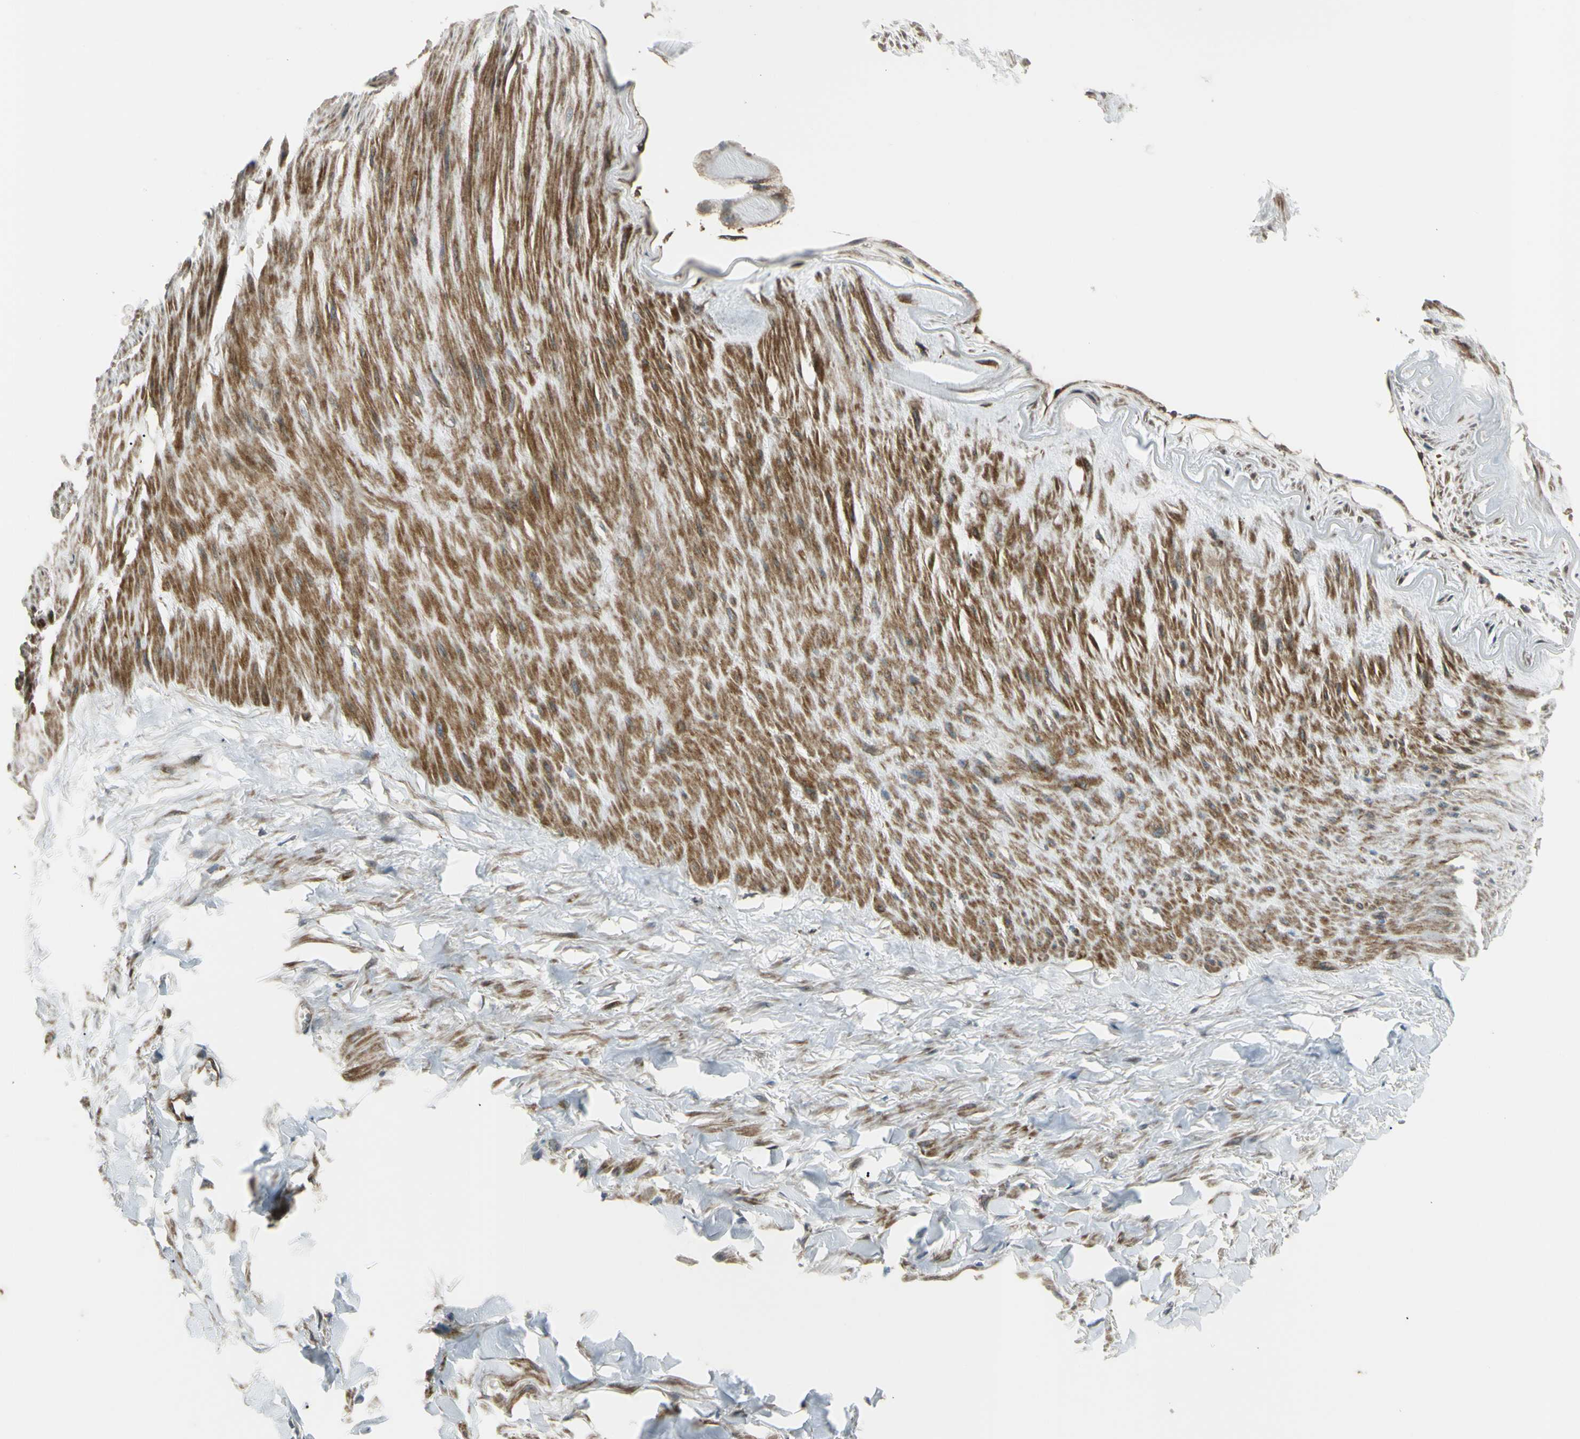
{"staining": {"intensity": "negative", "quantity": "none", "location": "none"}, "tissue": "adipose tissue", "cell_type": "Adipocytes", "image_type": "normal", "snomed": [{"axis": "morphology", "description": "Normal tissue, NOS"}, {"axis": "topography", "description": "Adipose tissue"}, {"axis": "topography", "description": "Peripheral nerve tissue"}], "caption": "Adipocytes show no significant staining in benign adipose tissue. (DAB immunohistochemistry, high magnification).", "gene": "FLII", "patient": {"sex": "male", "age": 52}}